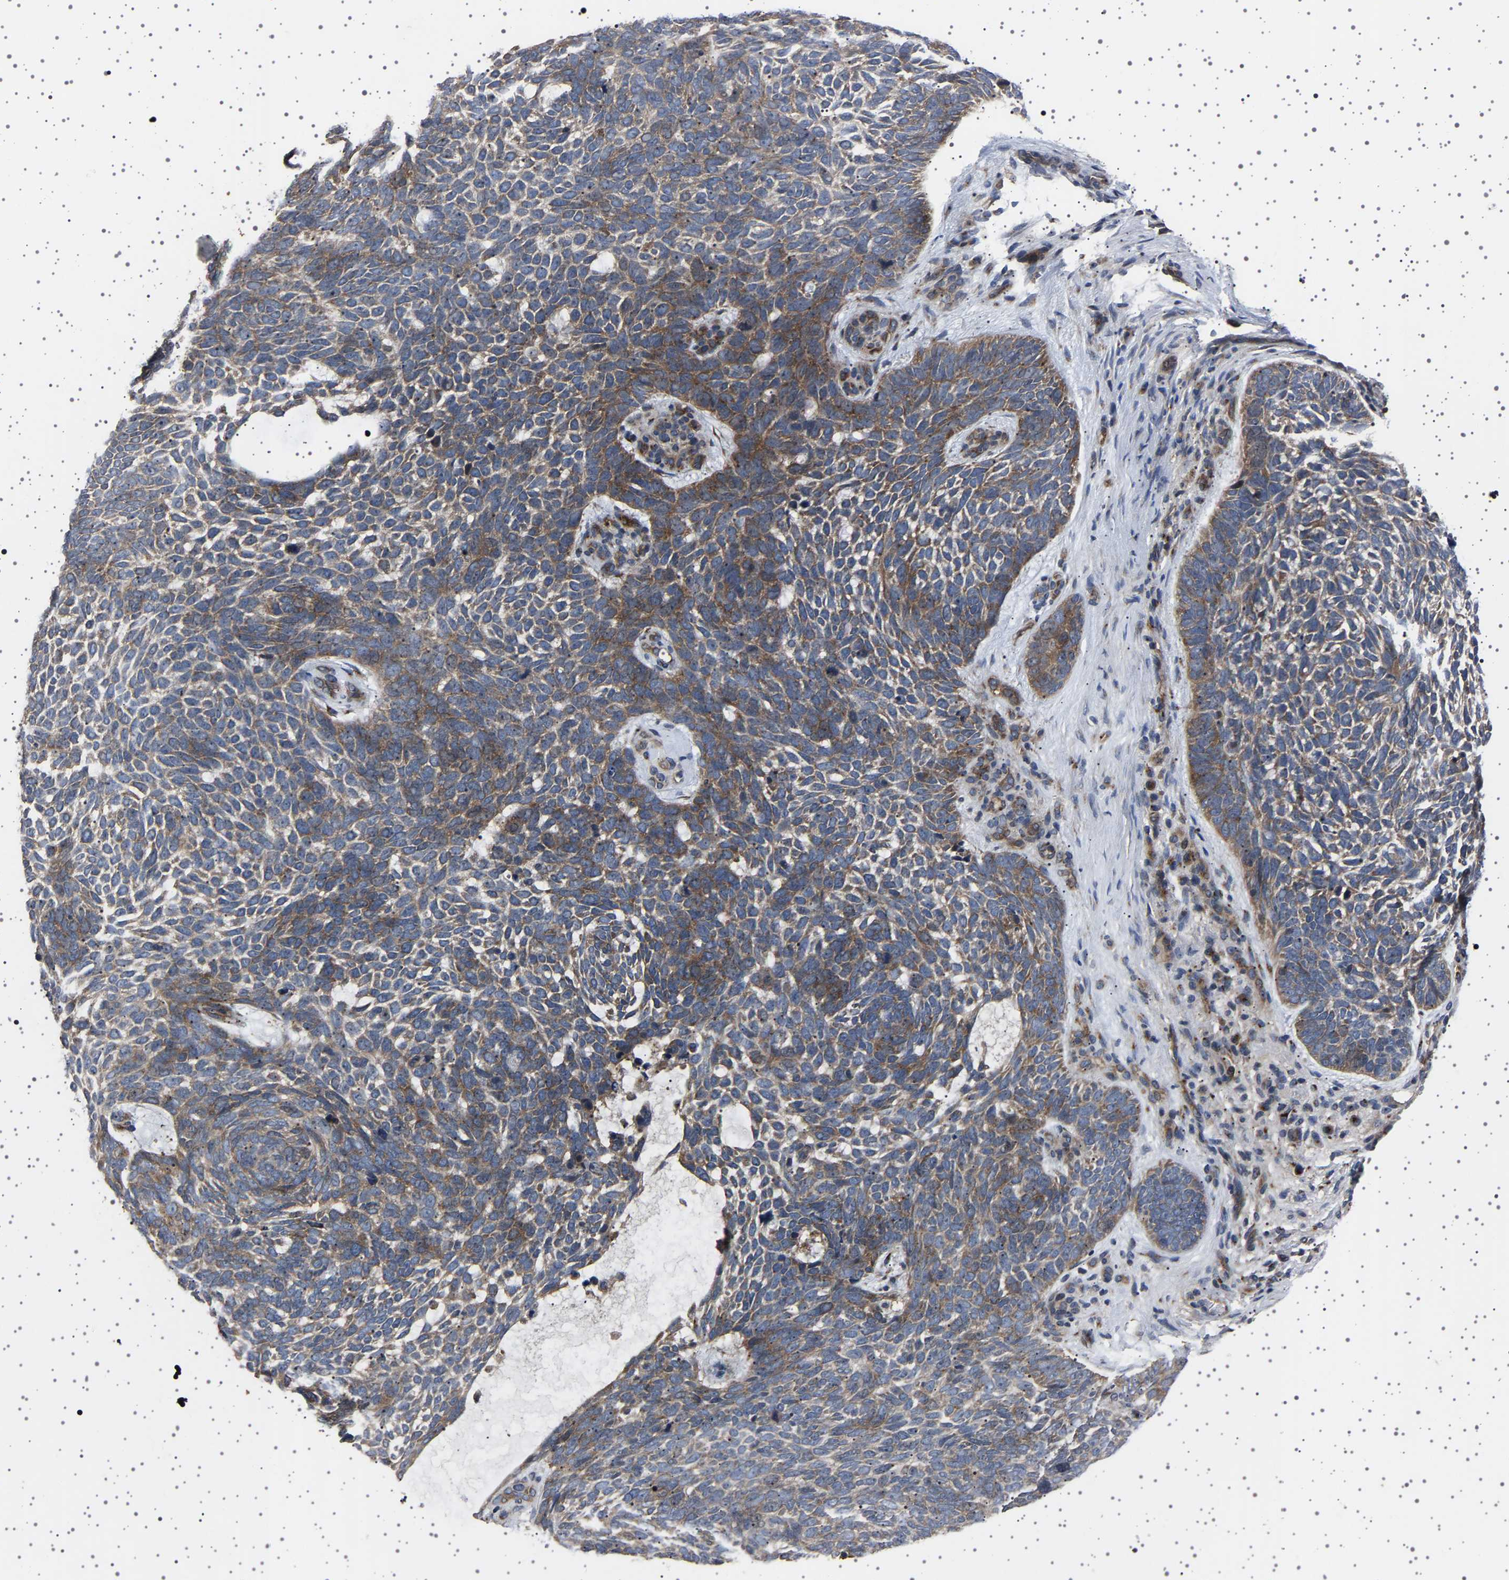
{"staining": {"intensity": "moderate", "quantity": "25%-75%", "location": "cytoplasmic/membranous"}, "tissue": "skin cancer", "cell_type": "Tumor cells", "image_type": "cancer", "snomed": [{"axis": "morphology", "description": "Basal cell carcinoma"}, {"axis": "topography", "description": "Skin"}, {"axis": "topography", "description": "Skin of head"}], "caption": "Protein positivity by immunohistochemistry (IHC) demonstrates moderate cytoplasmic/membranous expression in approximately 25%-75% of tumor cells in basal cell carcinoma (skin).", "gene": "NCKAP1", "patient": {"sex": "female", "age": 85}}